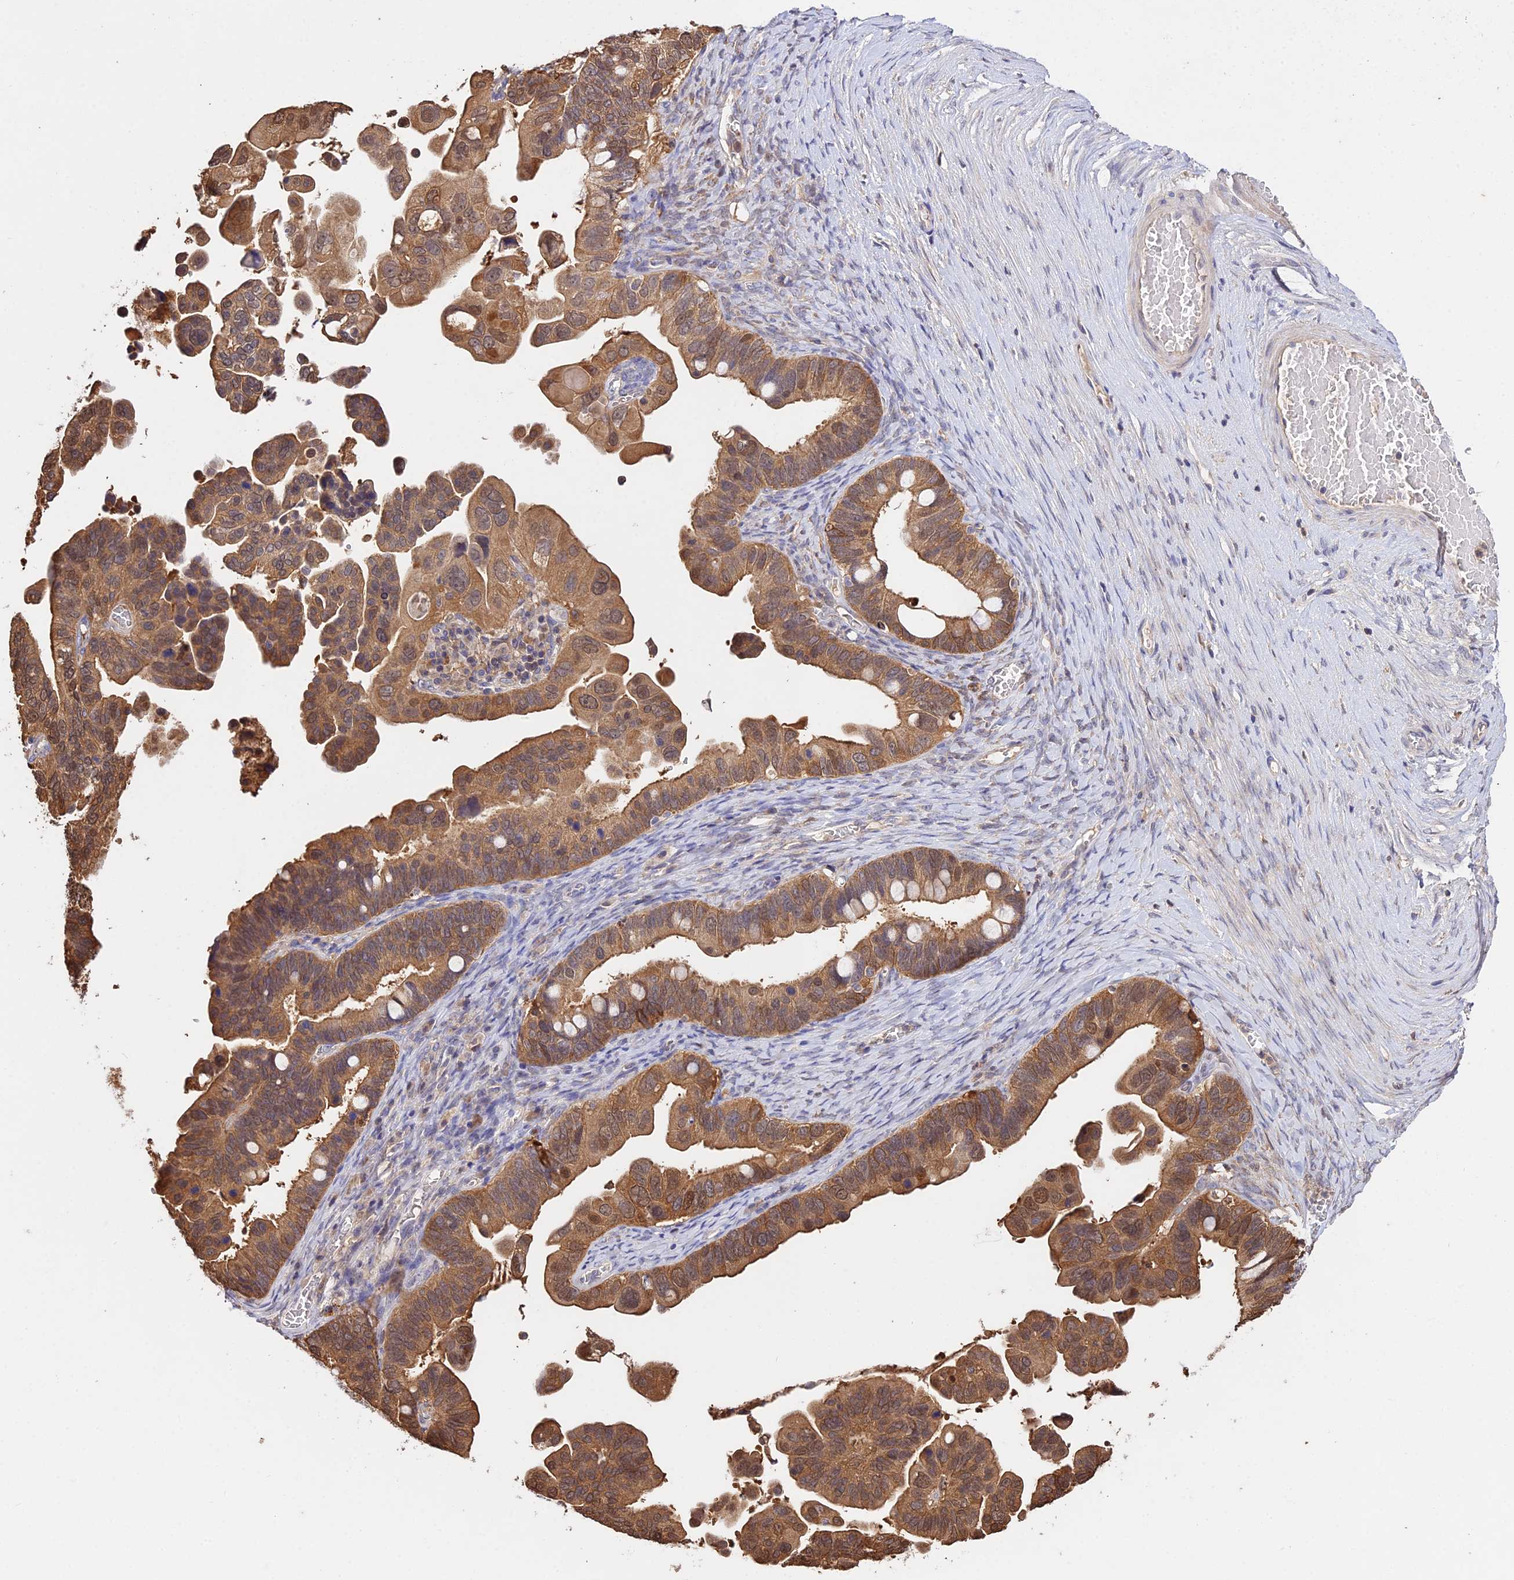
{"staining": {"intensity": "moderate", "quantity": ">75%", "location": "cytoplasmic/membranous"}, "tissue": "ovarian cancer", "cell_type": "Tumor cells", "image_type": "cancer", "snomed": [{"axis": "morphology", "description": "Cystadenocarcinoma, serous, NOS"}, {"axis": "topography", "description": "Ovary"}], "caption": "Ovarian cancer stained with a protein marker exhibits moderate staining in tumor cells.", "gene": "FBP1", "patient": {"sex": "female", "age": 56}}